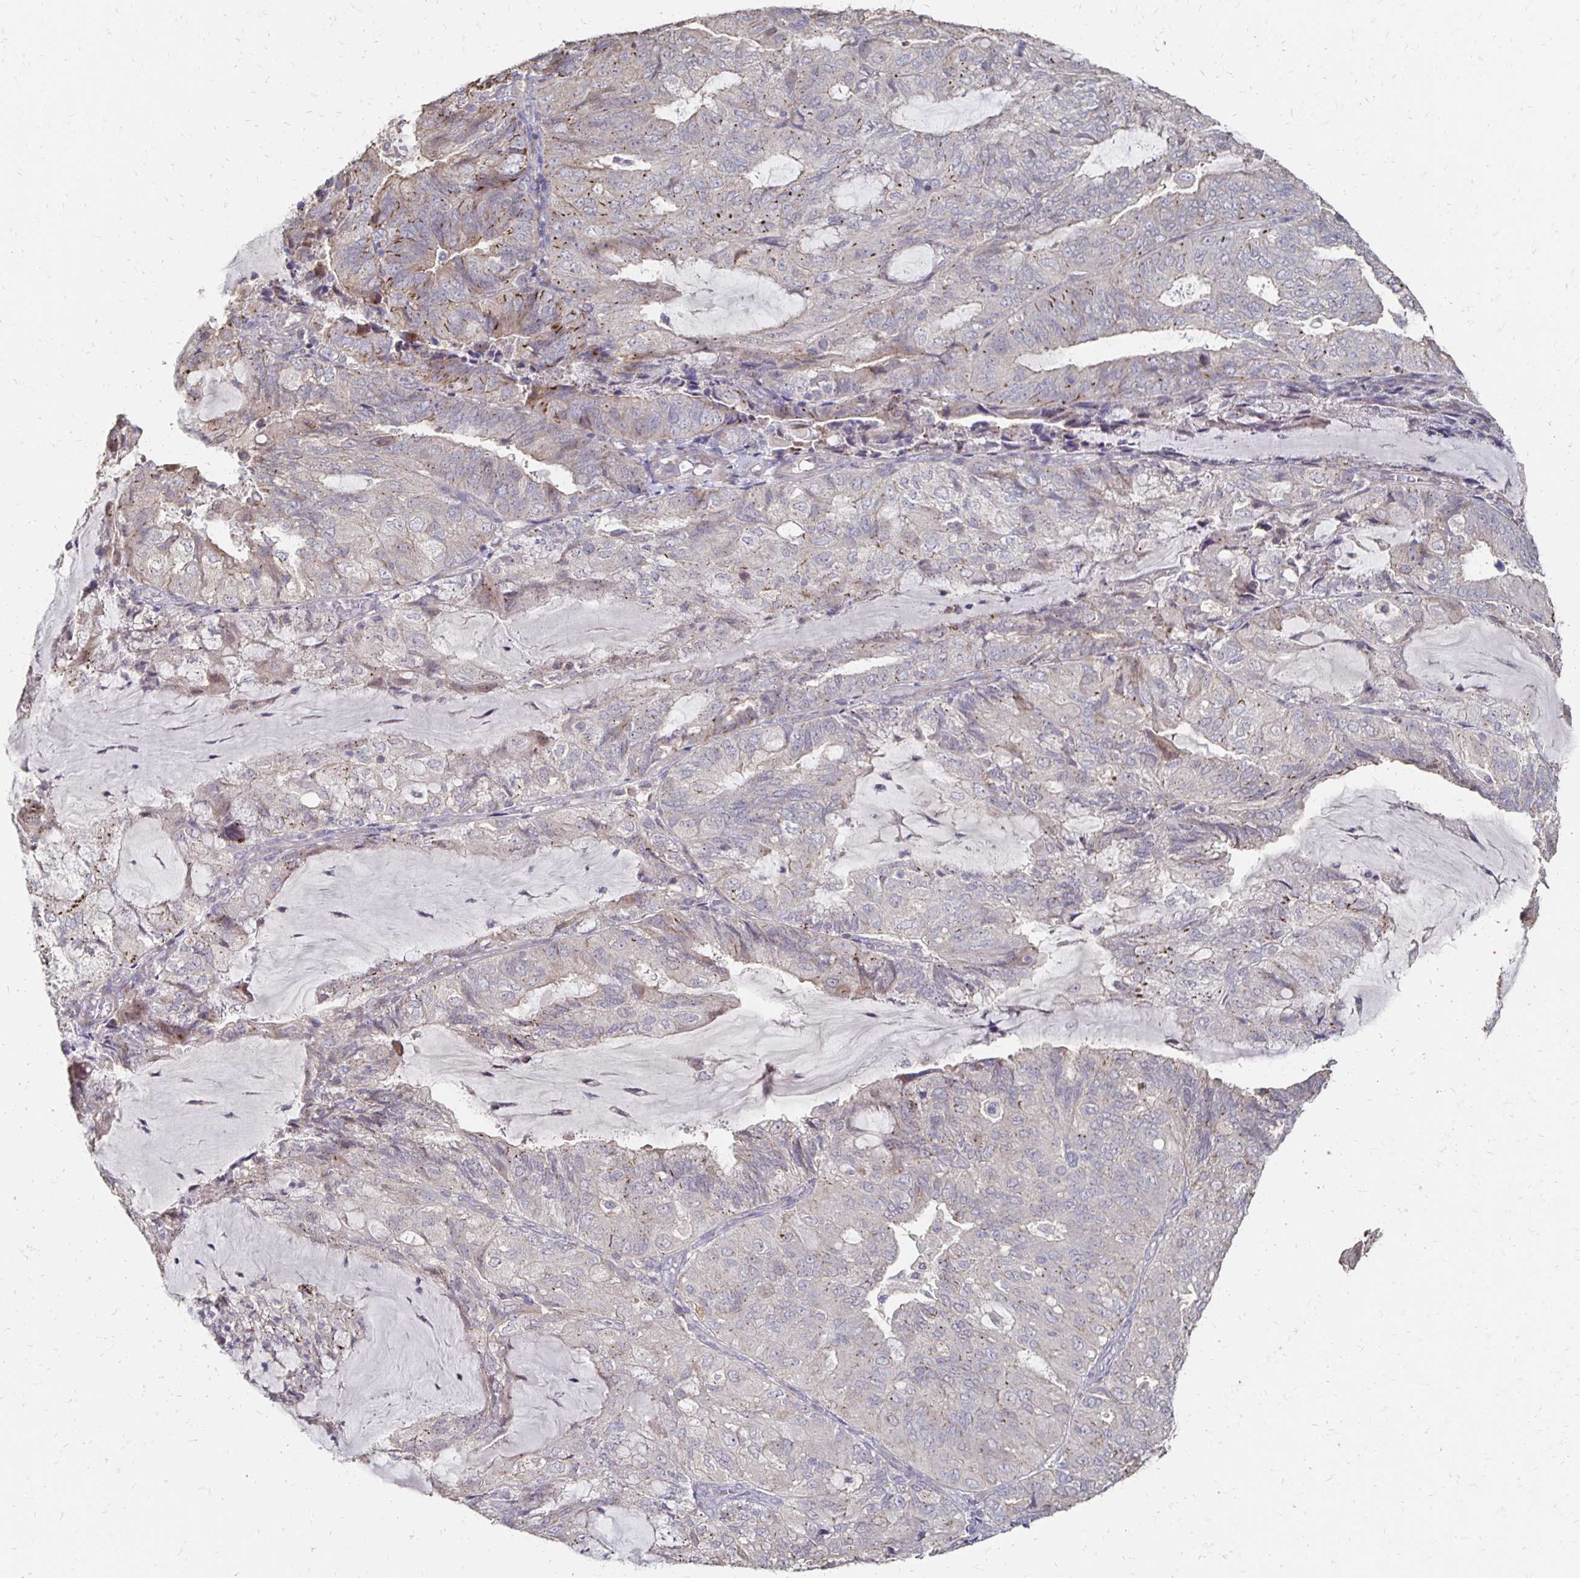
{"staining": {"intensity": "moderate", "quantity": "25%-75%", "location": "cytoplasmic/membranous"}, "tissue": "endometrial cancer", "cell_type": "Tumor cells", "image_type": "cancer", "snomed": [{"axis": "morphology", "description": "Adenocarcinoma, NOS"}, {"axis": "topography", "description": "Endometrium"}], "caption": "Immunohistochemistry image of neoplastic tissue: human endometrial adenocarcinoma stained using immunohistochemistry reveals medium levels of moderate protein expression localized specifically in the cytoplasmic/membranous of tumor cells, appearing as a cytoplasmic/membranous brown color.", "gene": "ZNF727", "patient": {"sex": "female", "age": 81}}